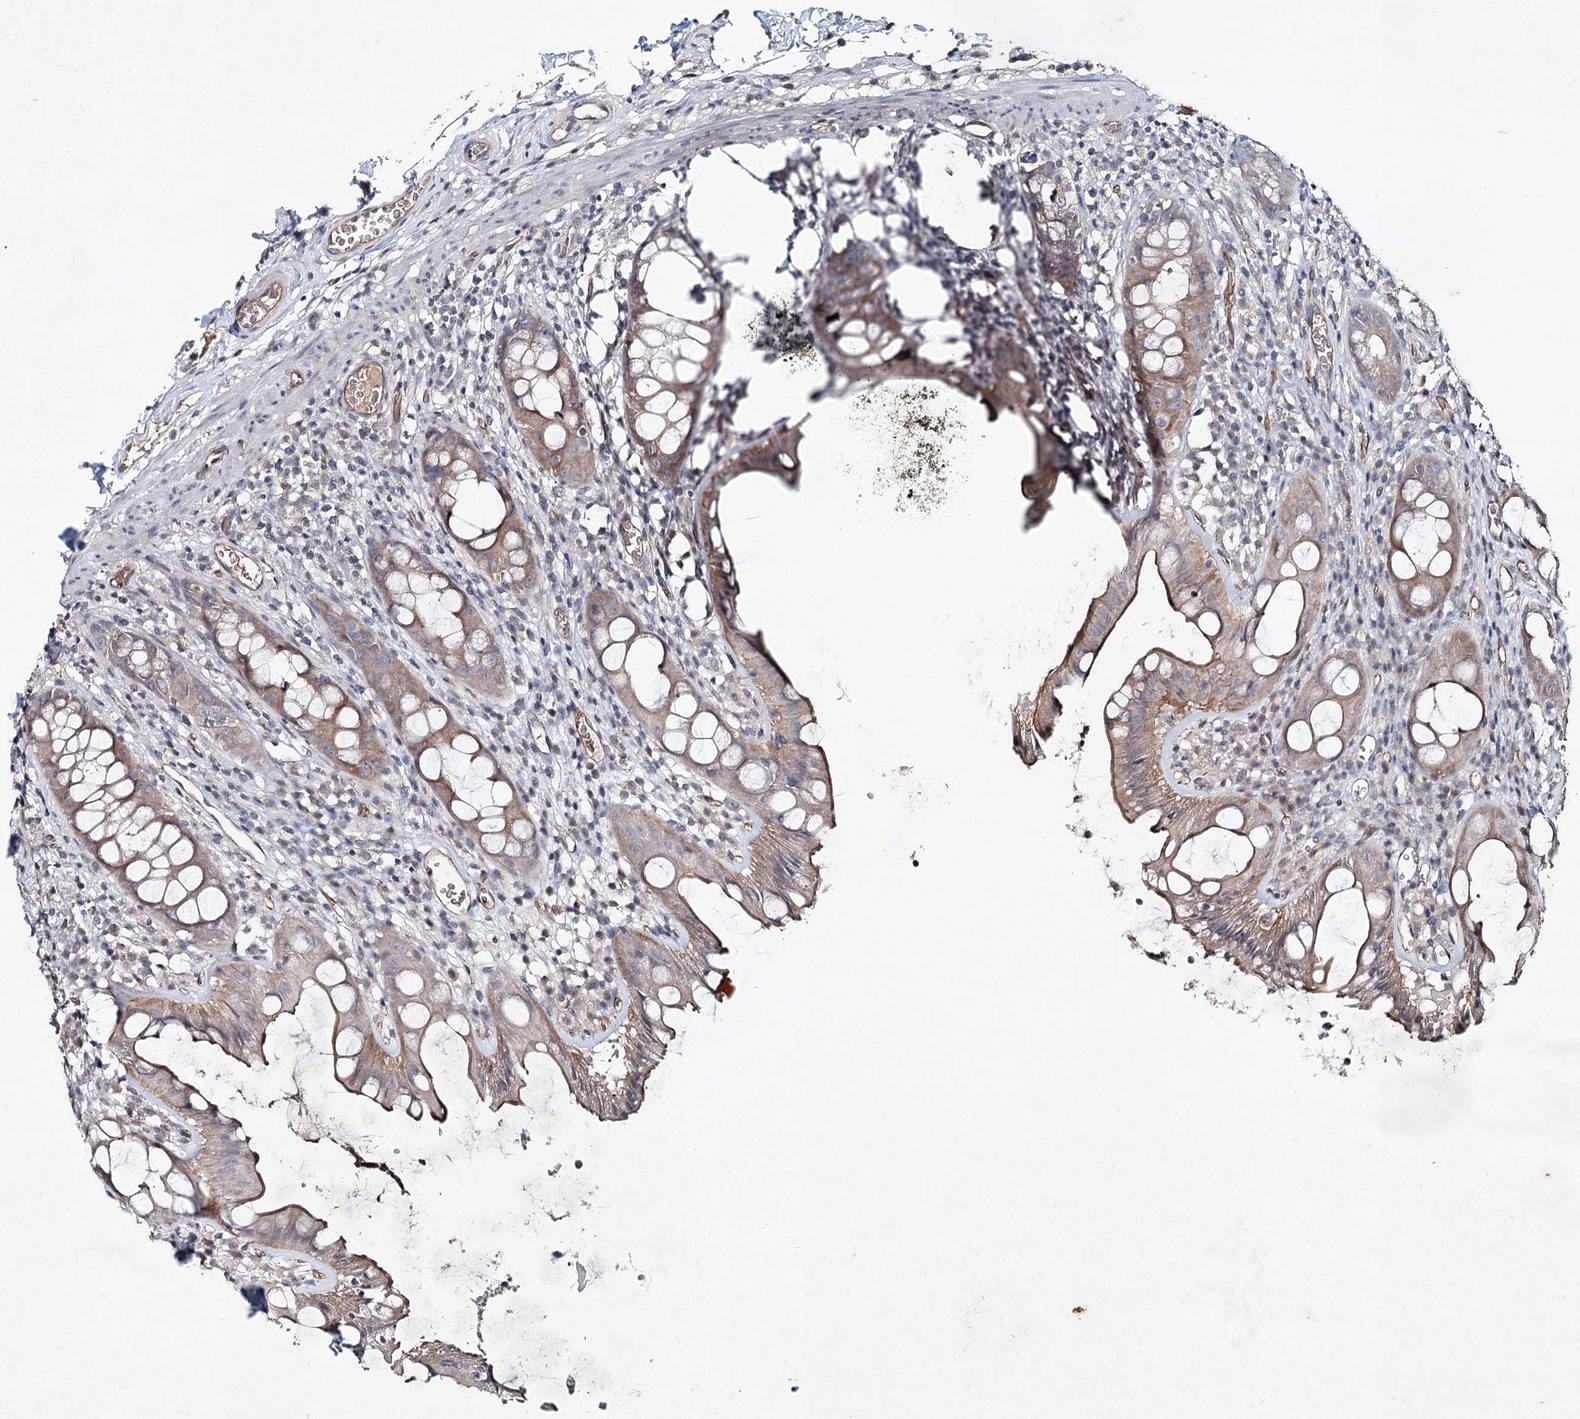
{"staining": {"intensity": "moderate", "quantity": "25%-75%", "location": "cytoplasmic/membranous"}, "tissue": "rectum", "cell_type": "Glandular cells", "image_type": "normal", "snomed": [{"axis": "morphology", "description": "Normal tissue, NOS"}, {"axis": "topography", "description": "Rectum"}], "caption": "Protein analysis of normal rectum displays moderate cytoplasmic/membranous staining in approximately 25%-75% of glandular cells. (brown staining indicates protein expression, while blue staining denotes nuclei).", "gene": "SYNPO", "patient": {"sex": "female", "age": 57}}